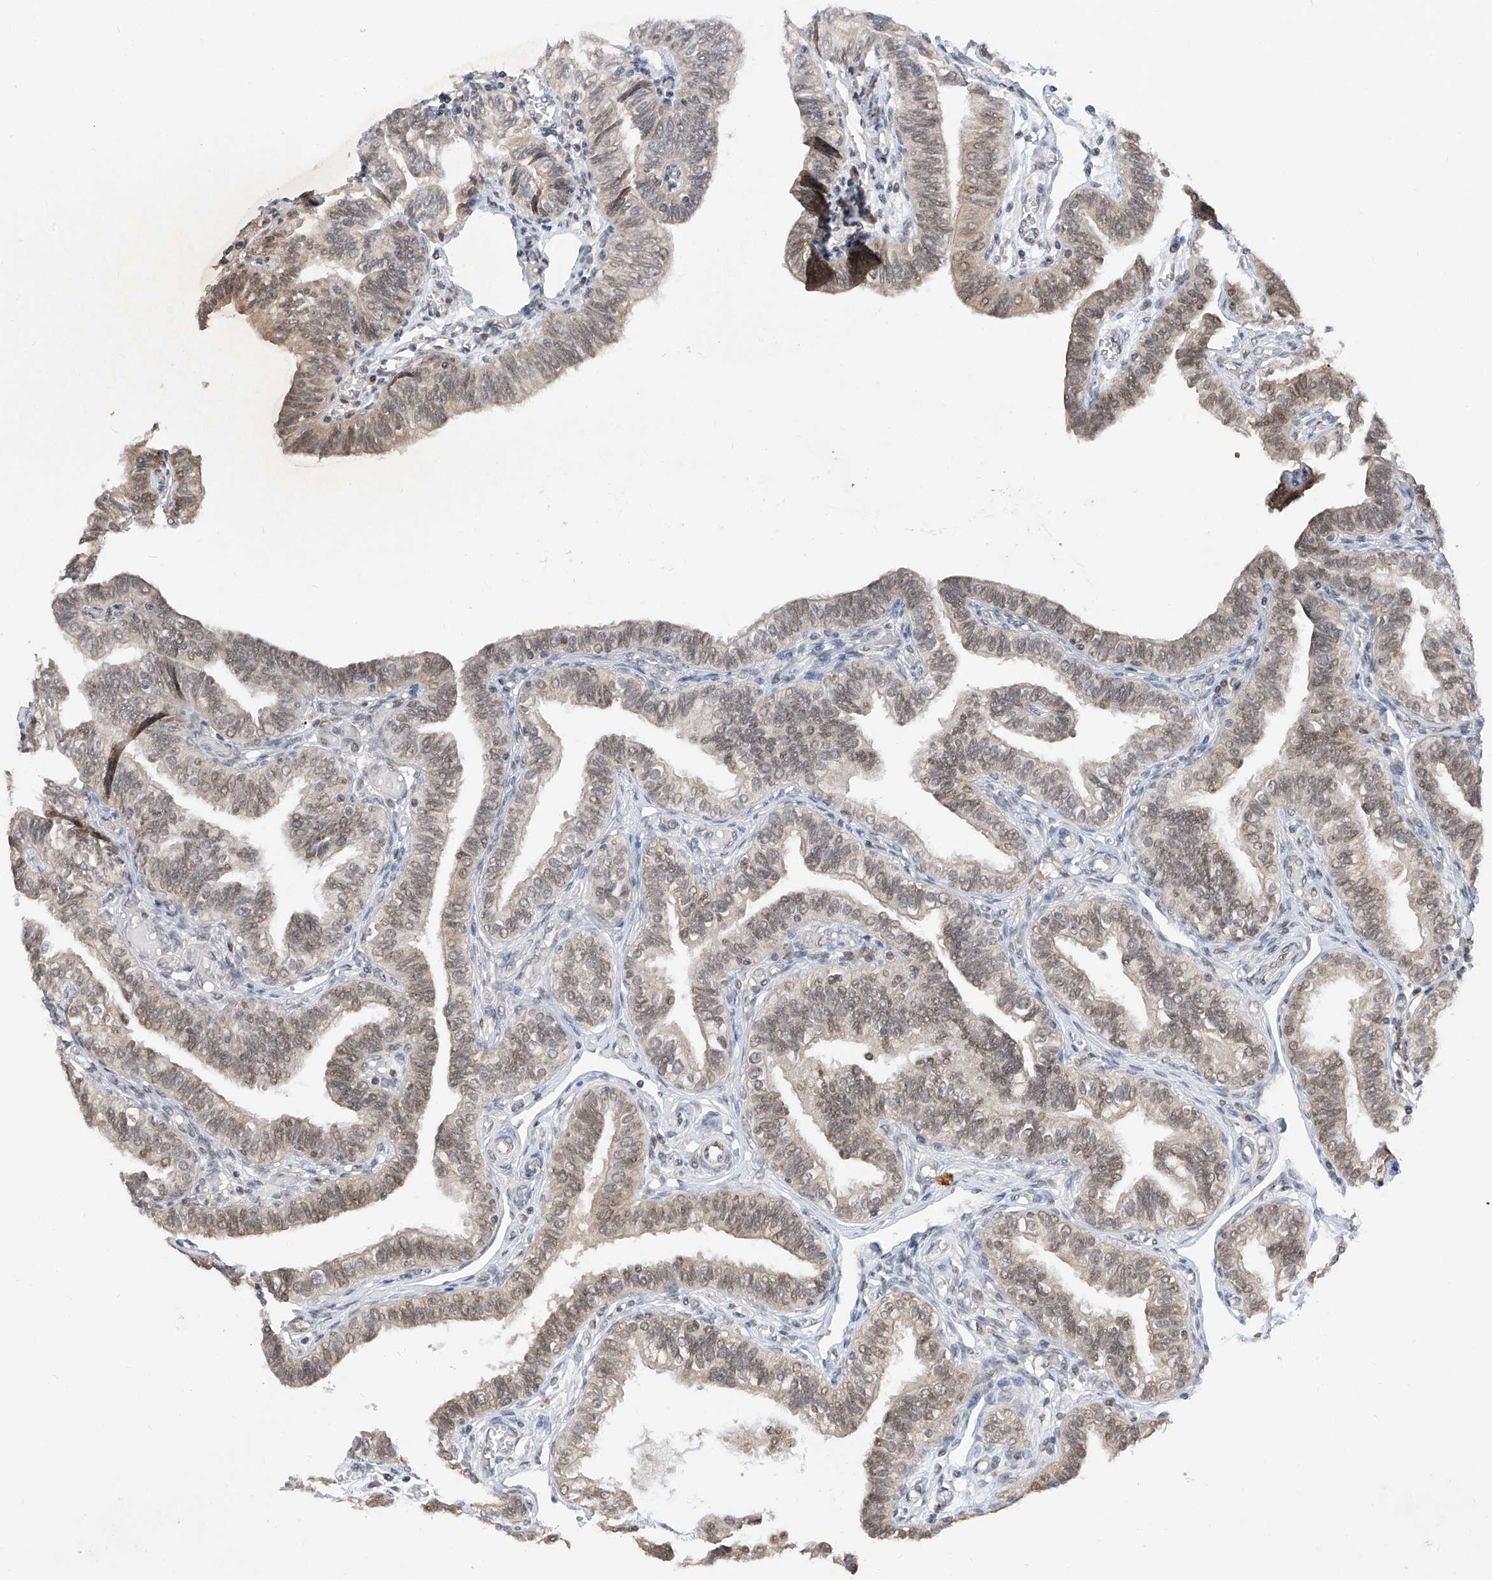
{"staining": {"intensity": "strong", "quantity": ">75%", "location": "cytoplasmic/membranous,nuclear"}, "tissue": "fallopian tube", "cell_type": "Glandular cells", "image_type": "normal", "snomed": [{"axis": "morphology", "description": "Normal tissue, NOS"}, {"axis": "topography", "description": "Fallopian tube"}], "caption": "Protein staining of benign fallopian tube shows strong cytoplasmic/membranous,nuclear positivity in approximately >75% of glandular cells.", "gene": "RPAIN", "patient": {"sex": "female", "age": 39}}